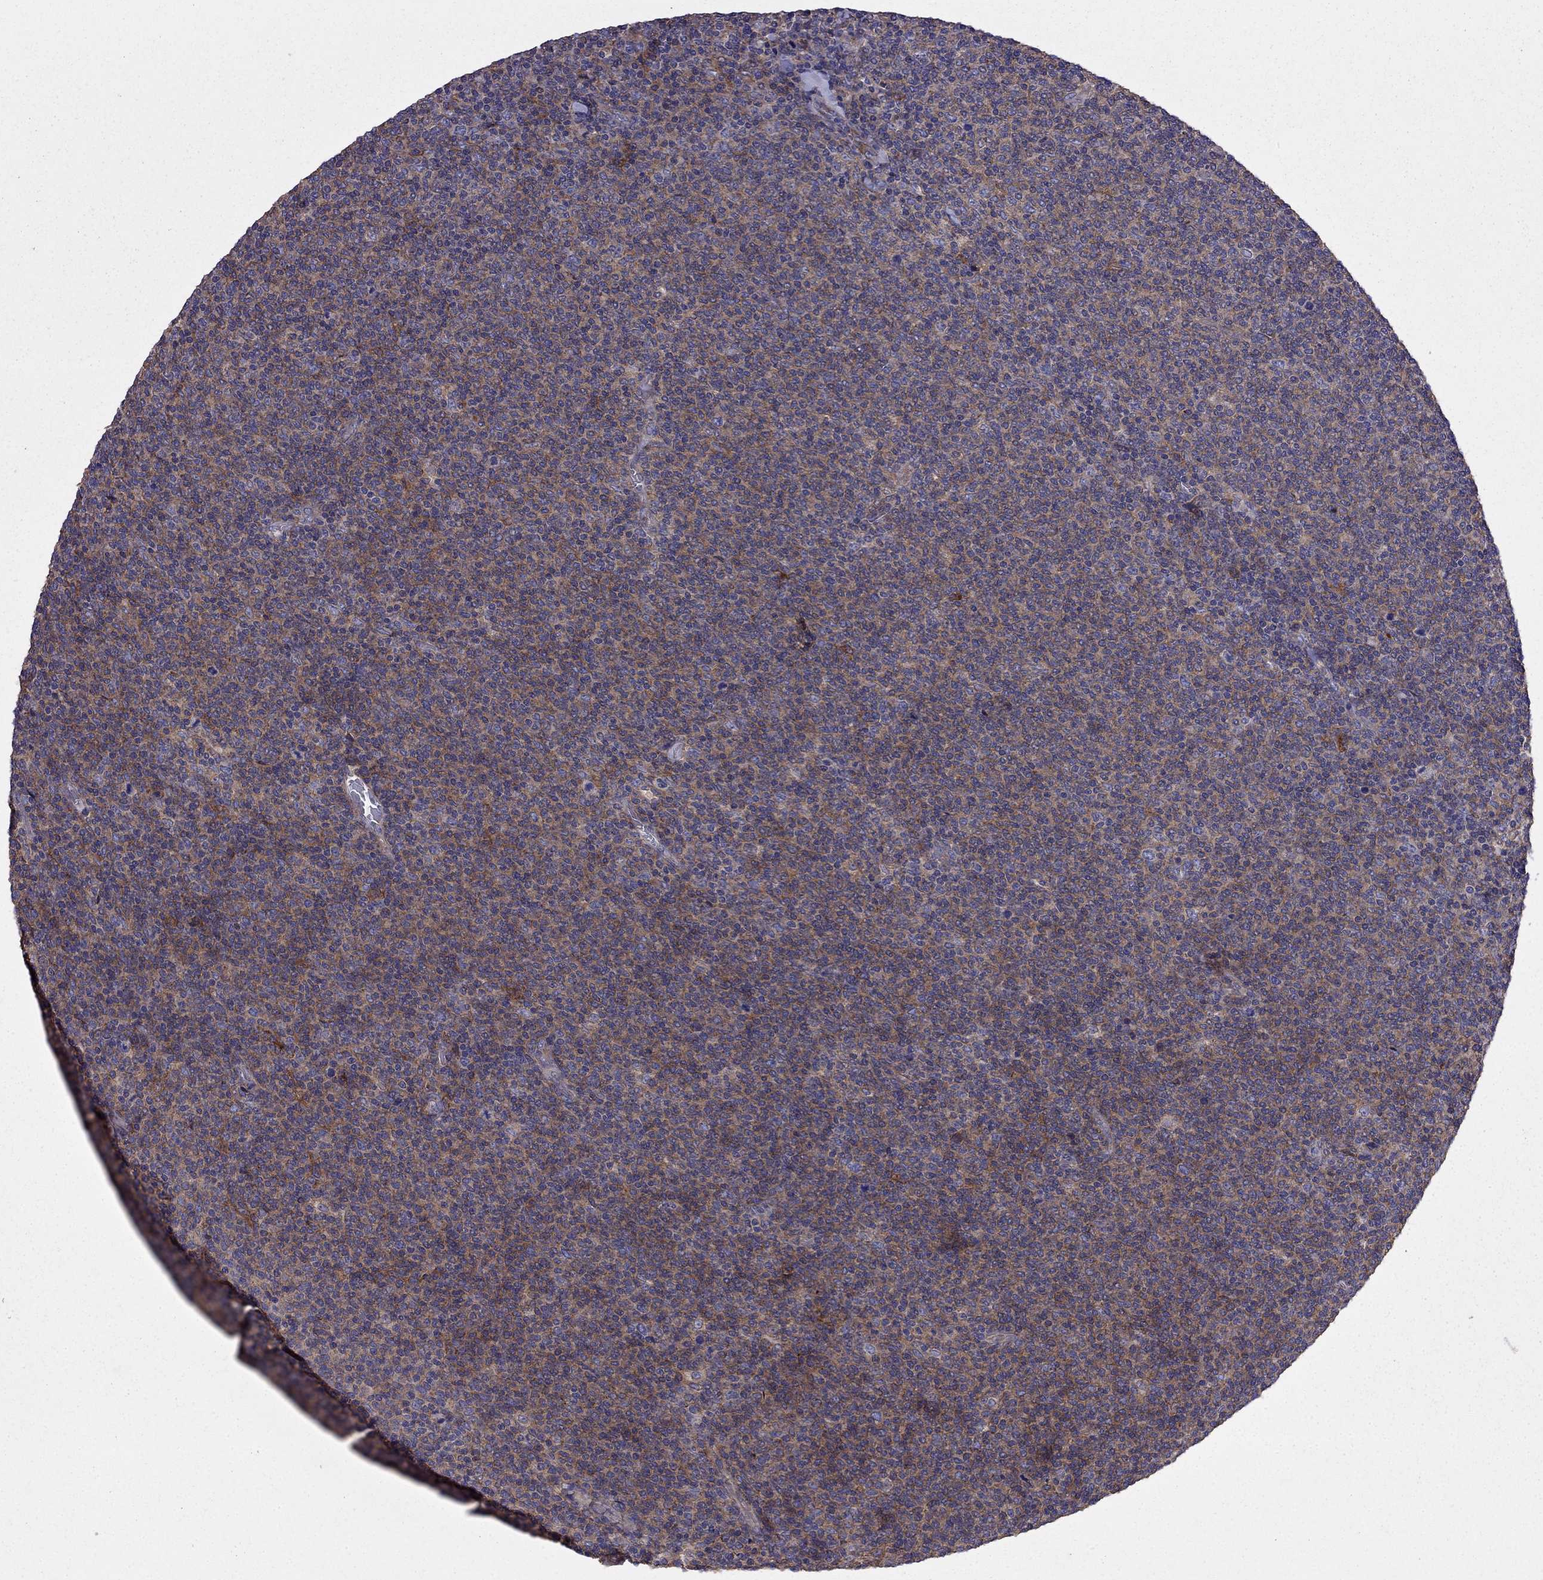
{"staining": {"intensity": "moderate", "quantity": "25%-75%", "location": "cytoplasmic/membranous"}, "tissue": "lymphoma", "cell_type": "Tumor cells", "image_type": "cancer", "snomed": [{"axis": "morphology", "description": "Malignant lymphoma, non-Hodgkin's type, Low grade"}, {"axis": "topography", "description": "Lymph node"}], "caption": "Low-grade malignant lymphoma, non-Hodgkin's type was stained to show a protein in brown. There is medium levels of moderate cytoplasmic/membranous expression in about 25%-75% of tumor cells.", "gene": "ITGB1", "patient": {"sex": "male", "age": 52}}